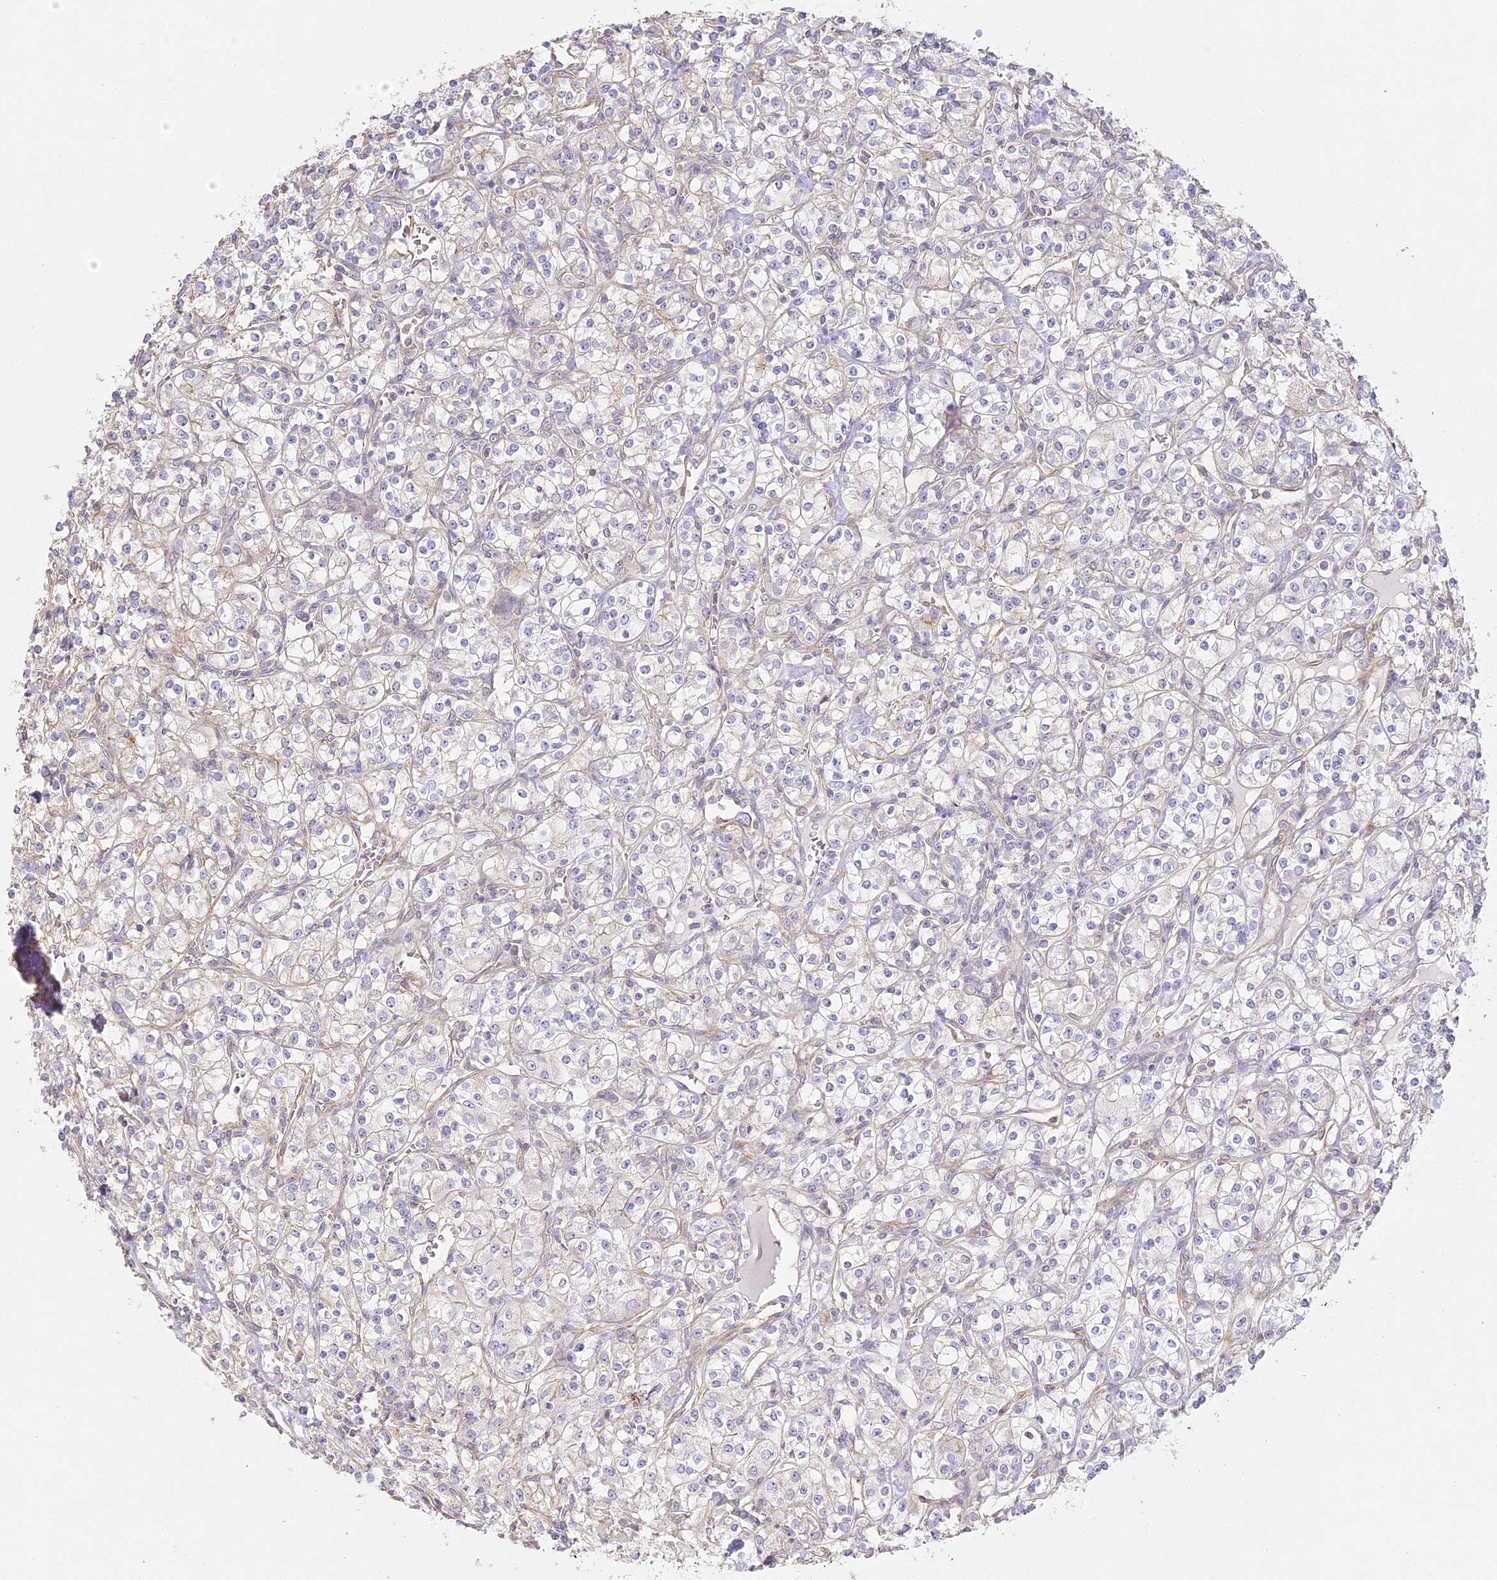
{"staining": {"intensity": "negative", "quantity": "none", "location": "none"}, "tissue": "renal cancer", "cell_type": "Tumor cells", "image_type": "cancer", "snomed": [{"axis": "morphology", "description": "Adenocarcinoma, NOS"}, {"axis": "topography", "description": "Kidney"}], "caption": "This image is of renal adenocarcinoma stained with immunohistochemistry to label a protein in brown with the nuclei are counter-stained blue. There is no expression in tumor cells.", "gene": "MED28", "patient": {"sex": "male", "age": 77}}